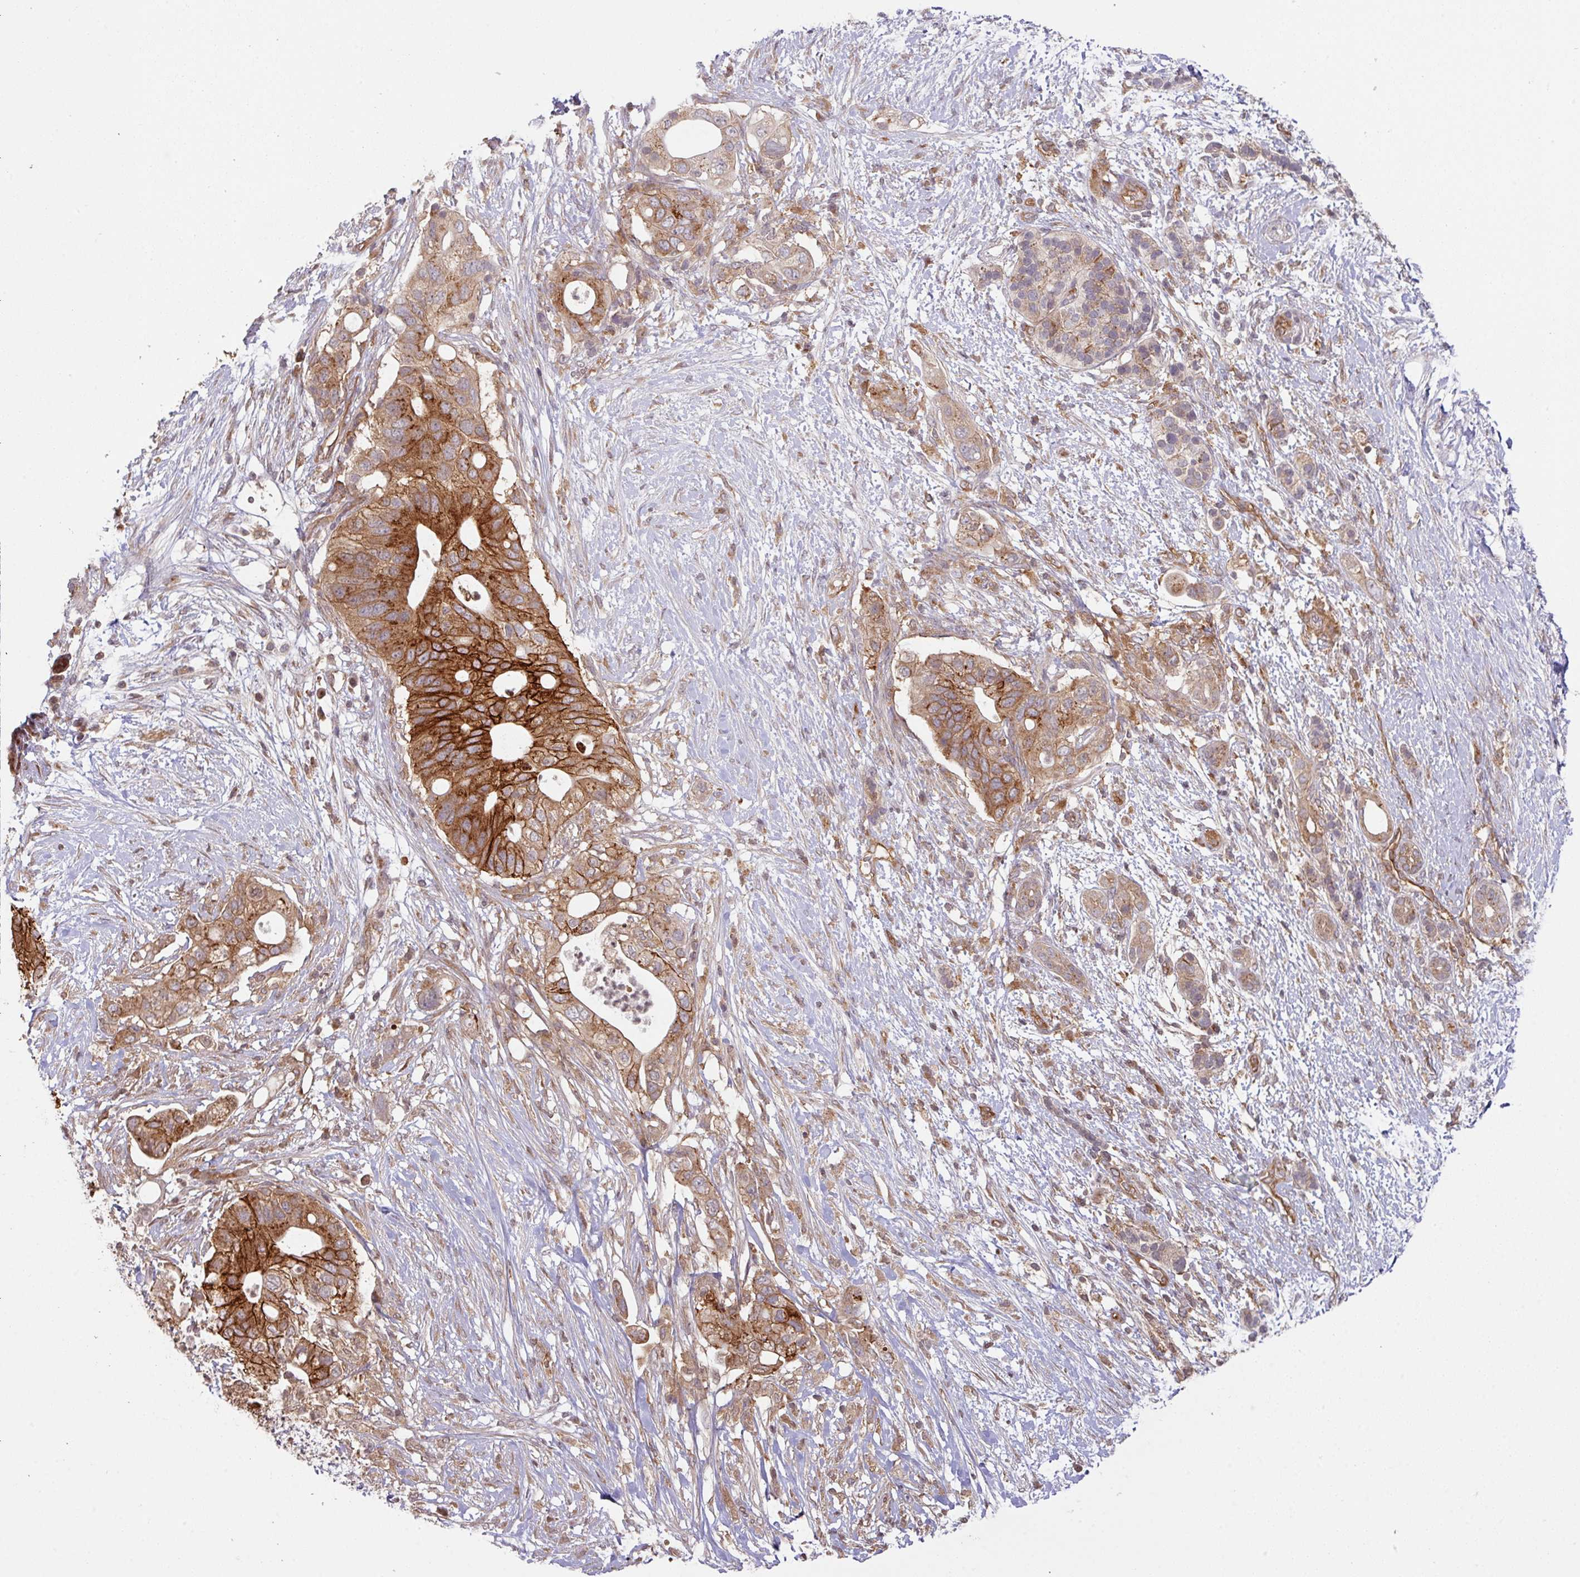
{"staining": {"intensity": "strong", "quantity": ">75%", "location": "cytoplasmic/membranous"}, "tissue": "pancreatic cancer", "cell_type": "Tumor cells", "image_type": "cancer", "snomed": [{"axis": "morphology", "description": "Adenocarcinoma, NOS"}, {"axis": "topography", "description": "Pancreas"}], "caption": "Adenocarcinoma (pancreatic) was stained to show a protein in brown. There is high levels of strong cytoplasmic/membranous staining in approximately >75% of tumor cells.", "gene": "CYFIP2", "patient": {"sex": "female", "age": 72}}